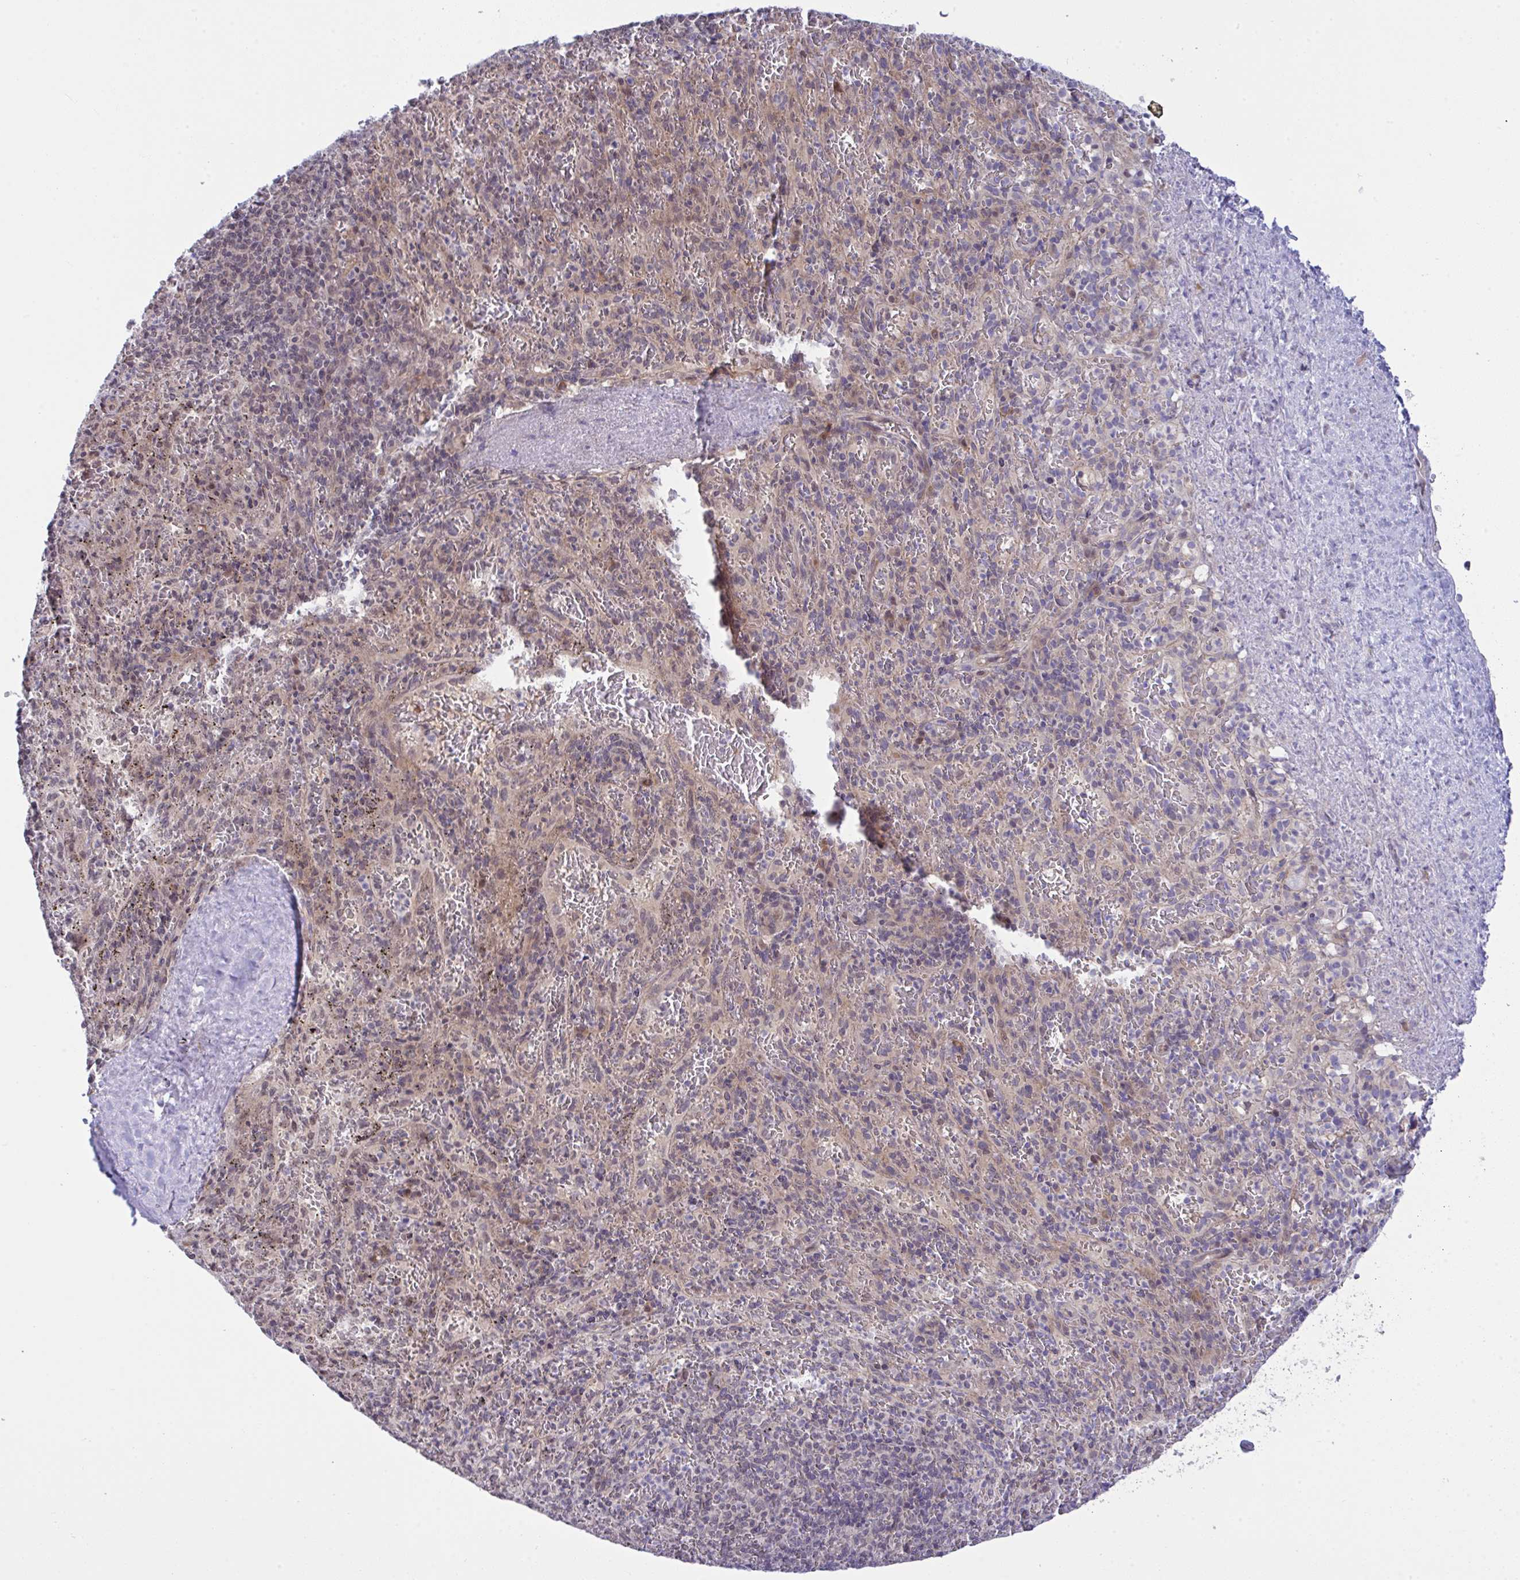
{"staining": {"intensity": "negative", "quantity": "none", "location": "none"}, "tissue": "spleen", "cell_type": "Cells in red pulp", "image_type": "normal", "snomed": [{"axis": "morphology", "description": "Normal tissue, NOS"}, {"axis": "topography", "description": "Spleen"}], "caption": "This is a photomicrograph of IHC staining of benign spleen, which shows no staining in cells in red pulp. The staining is performed using DAB (3,3'-diaminobenzidine) brown chromogen with nuclei counter-stained in using hematoxylin.", "gene": "C9orf64", "patient": {"sex": "male", "age": 57}}